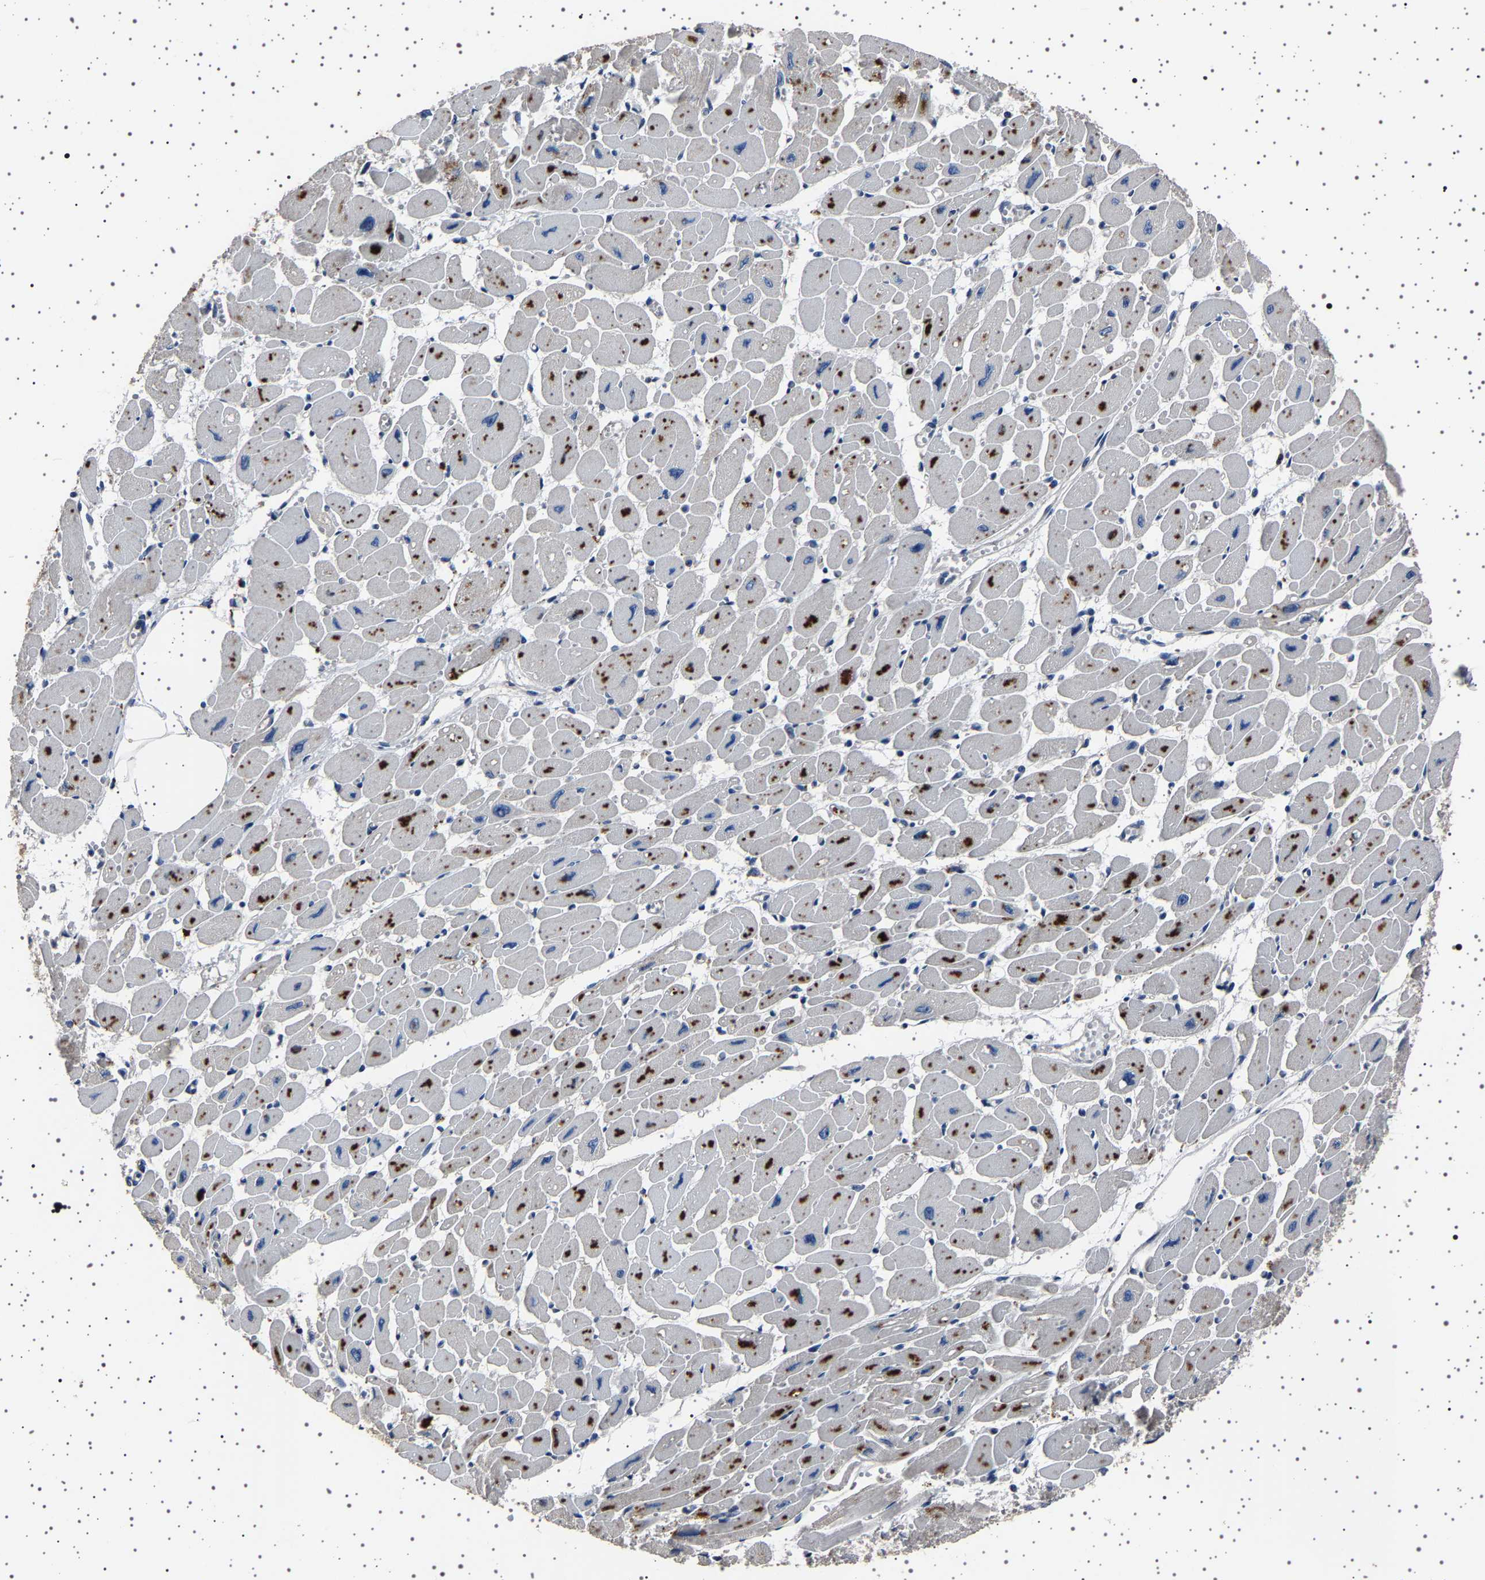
{"staining": {"intensity": "moderate", "quantity": "25%-75%", "location": "cytoplasmic/membranous"}, "tissue": "heart muscle", "cell_type": "Cardiomyocytes", "image_type": "normal", "snomed": [{"axis": "morphology", "description": "Normal tissue, NOS"}, {"axis": "topography", "description": "Heart"}], "caption": "High-power microscopy captured an IHC micrograph of unremarkable heart muscle, revealing moderate cytoplasmic/membranous expression in approximately 25%-75% of cardiomyocytes.", "gene": "NCKAP1", "patient": {"sex": "female", "age": 54}}